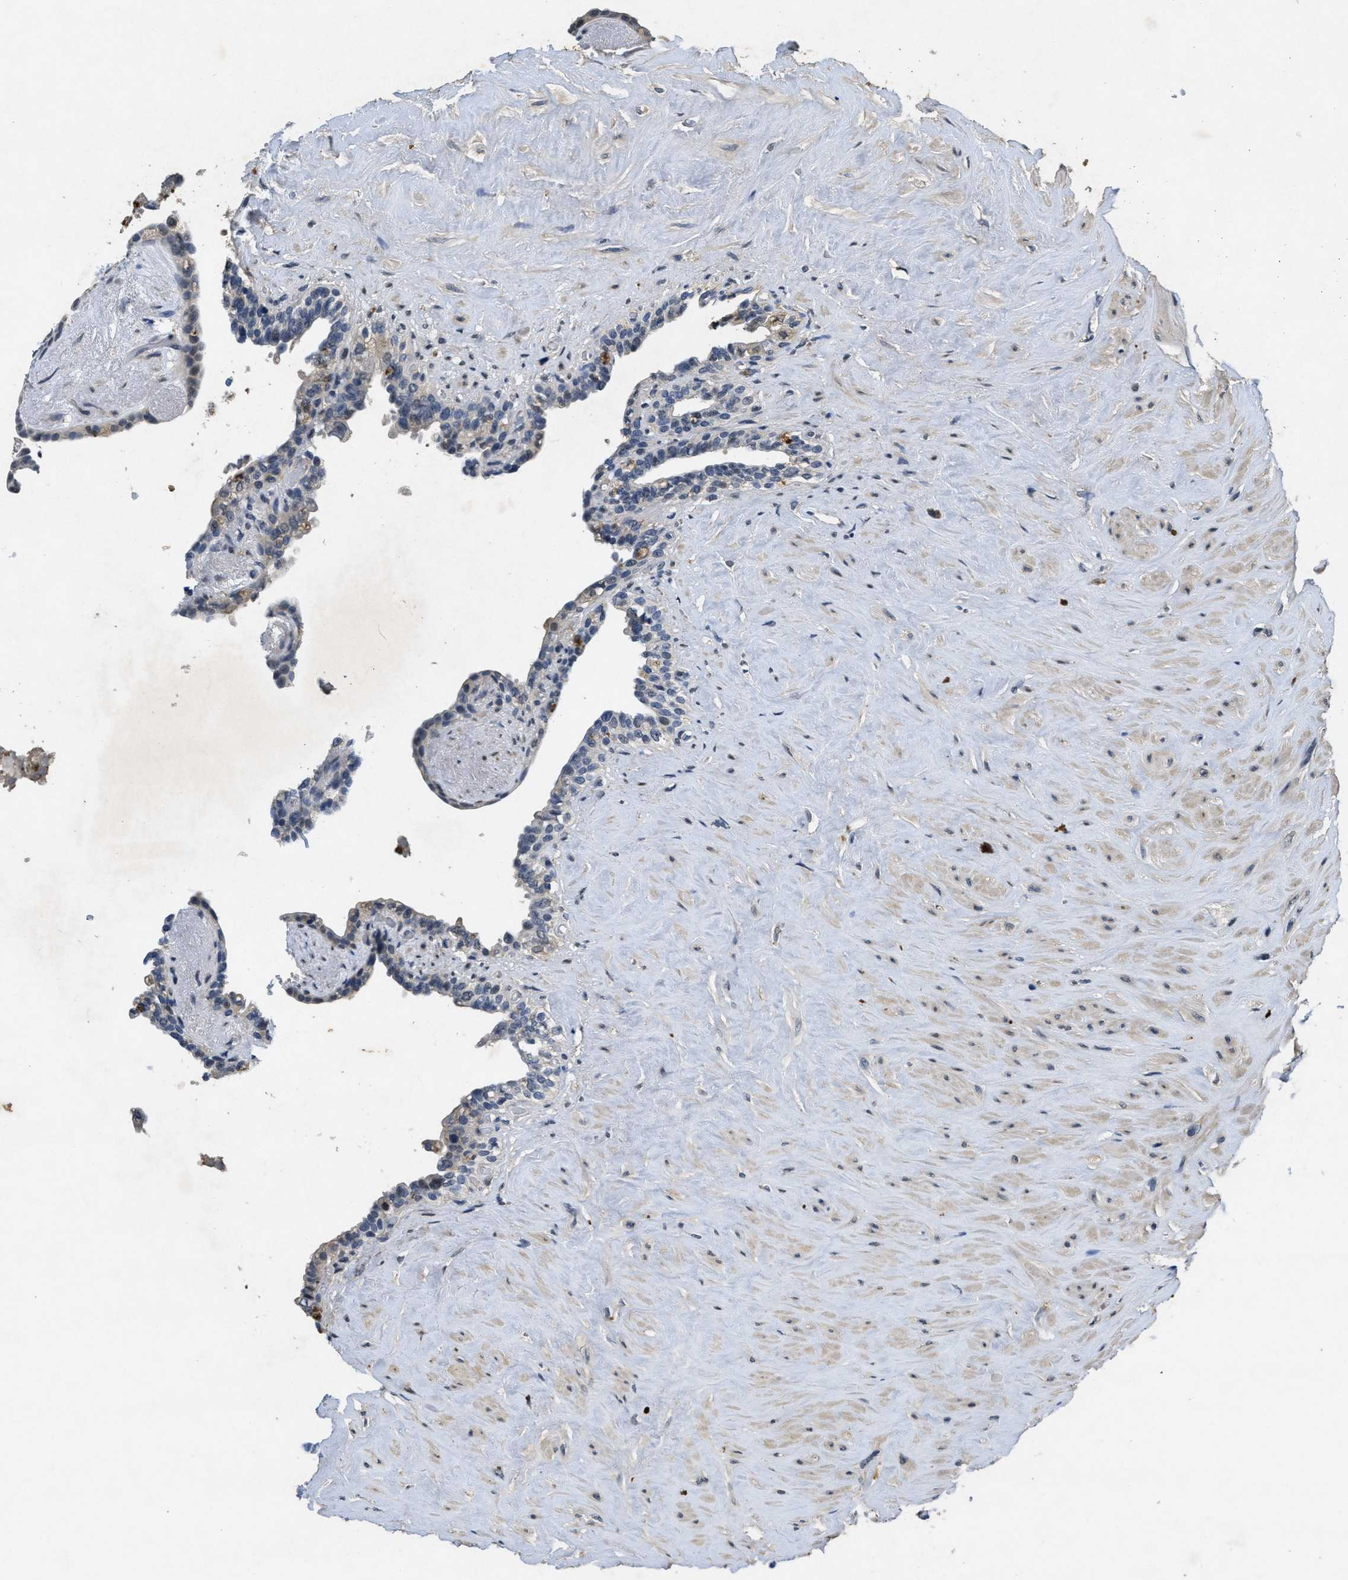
{"staining": {"intensity": "negative", "quantity": "none", "location": "none"}, "tissue": "seminal vesicle", "cell_type": "Glandular cells", "image_type": "normal", "snomed": [{"axis": "morphology", "description": "Normal tissue, NOS"}, {"axis": "topography", "description": "Seminal veicle"}], "caption": "Immunohistochemical staining of normal seminal vesicle exhibits no significant positivity in glandular cells.", "gene": "PAPOLG", "patient": {"sex": "male", "age": 63}}